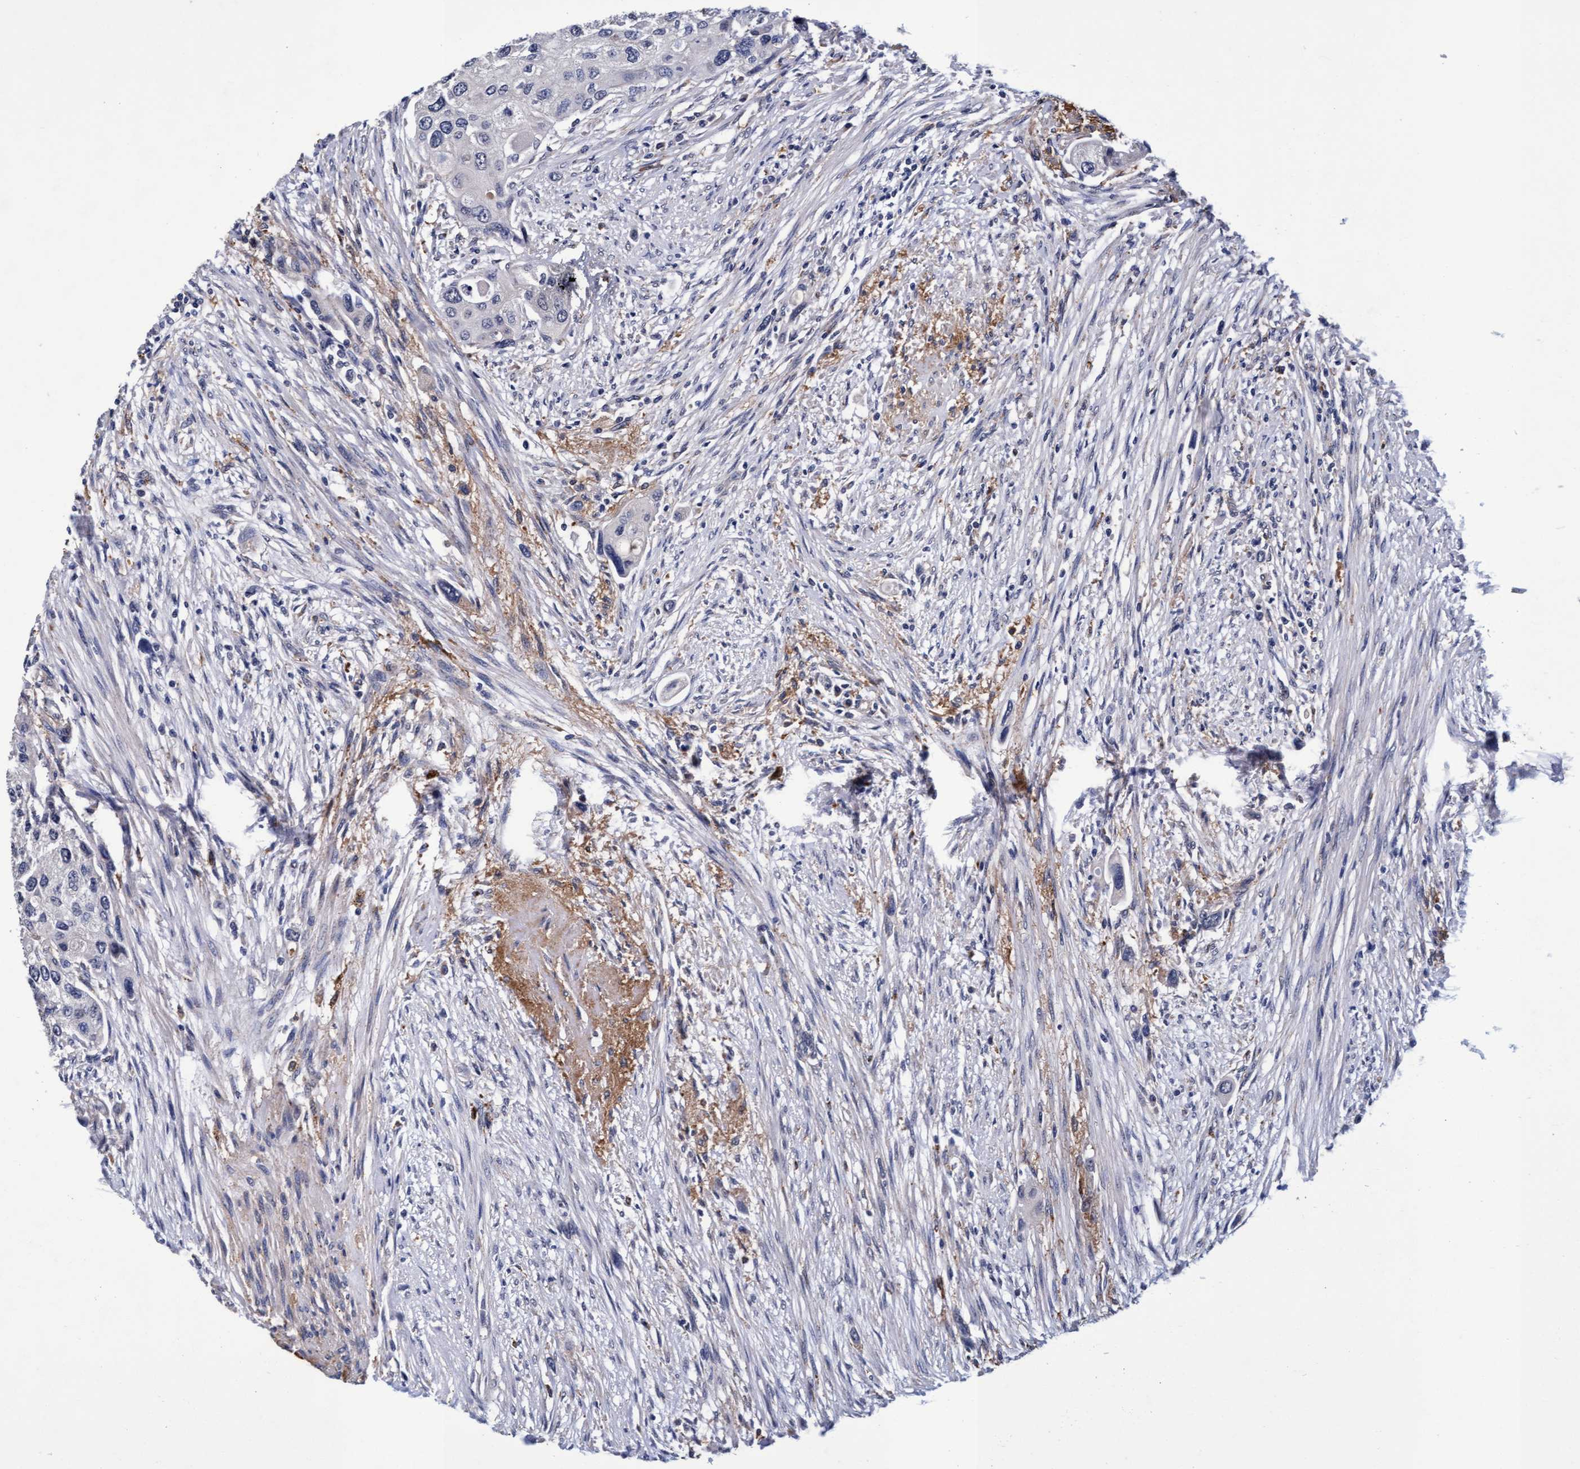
{"staining": {"intensity": "negative", "quantity": "none", "location": "none"}, "tissue": "urothelial cancer", "cell_type": "Tumor cells", "image_type": "cancer", "snomed": [{"axis": "morphology", "description": "Urothelial carcinoma, High grade"}, {"axis": "topography", "description": "Urinary bladder"}], "caption": "Urothelial cancer was stained to show a protein in brown. There is no significant expression in tumor cells.", "gene": "CPQ", "patient": {"sex": "female", "age": 56}}